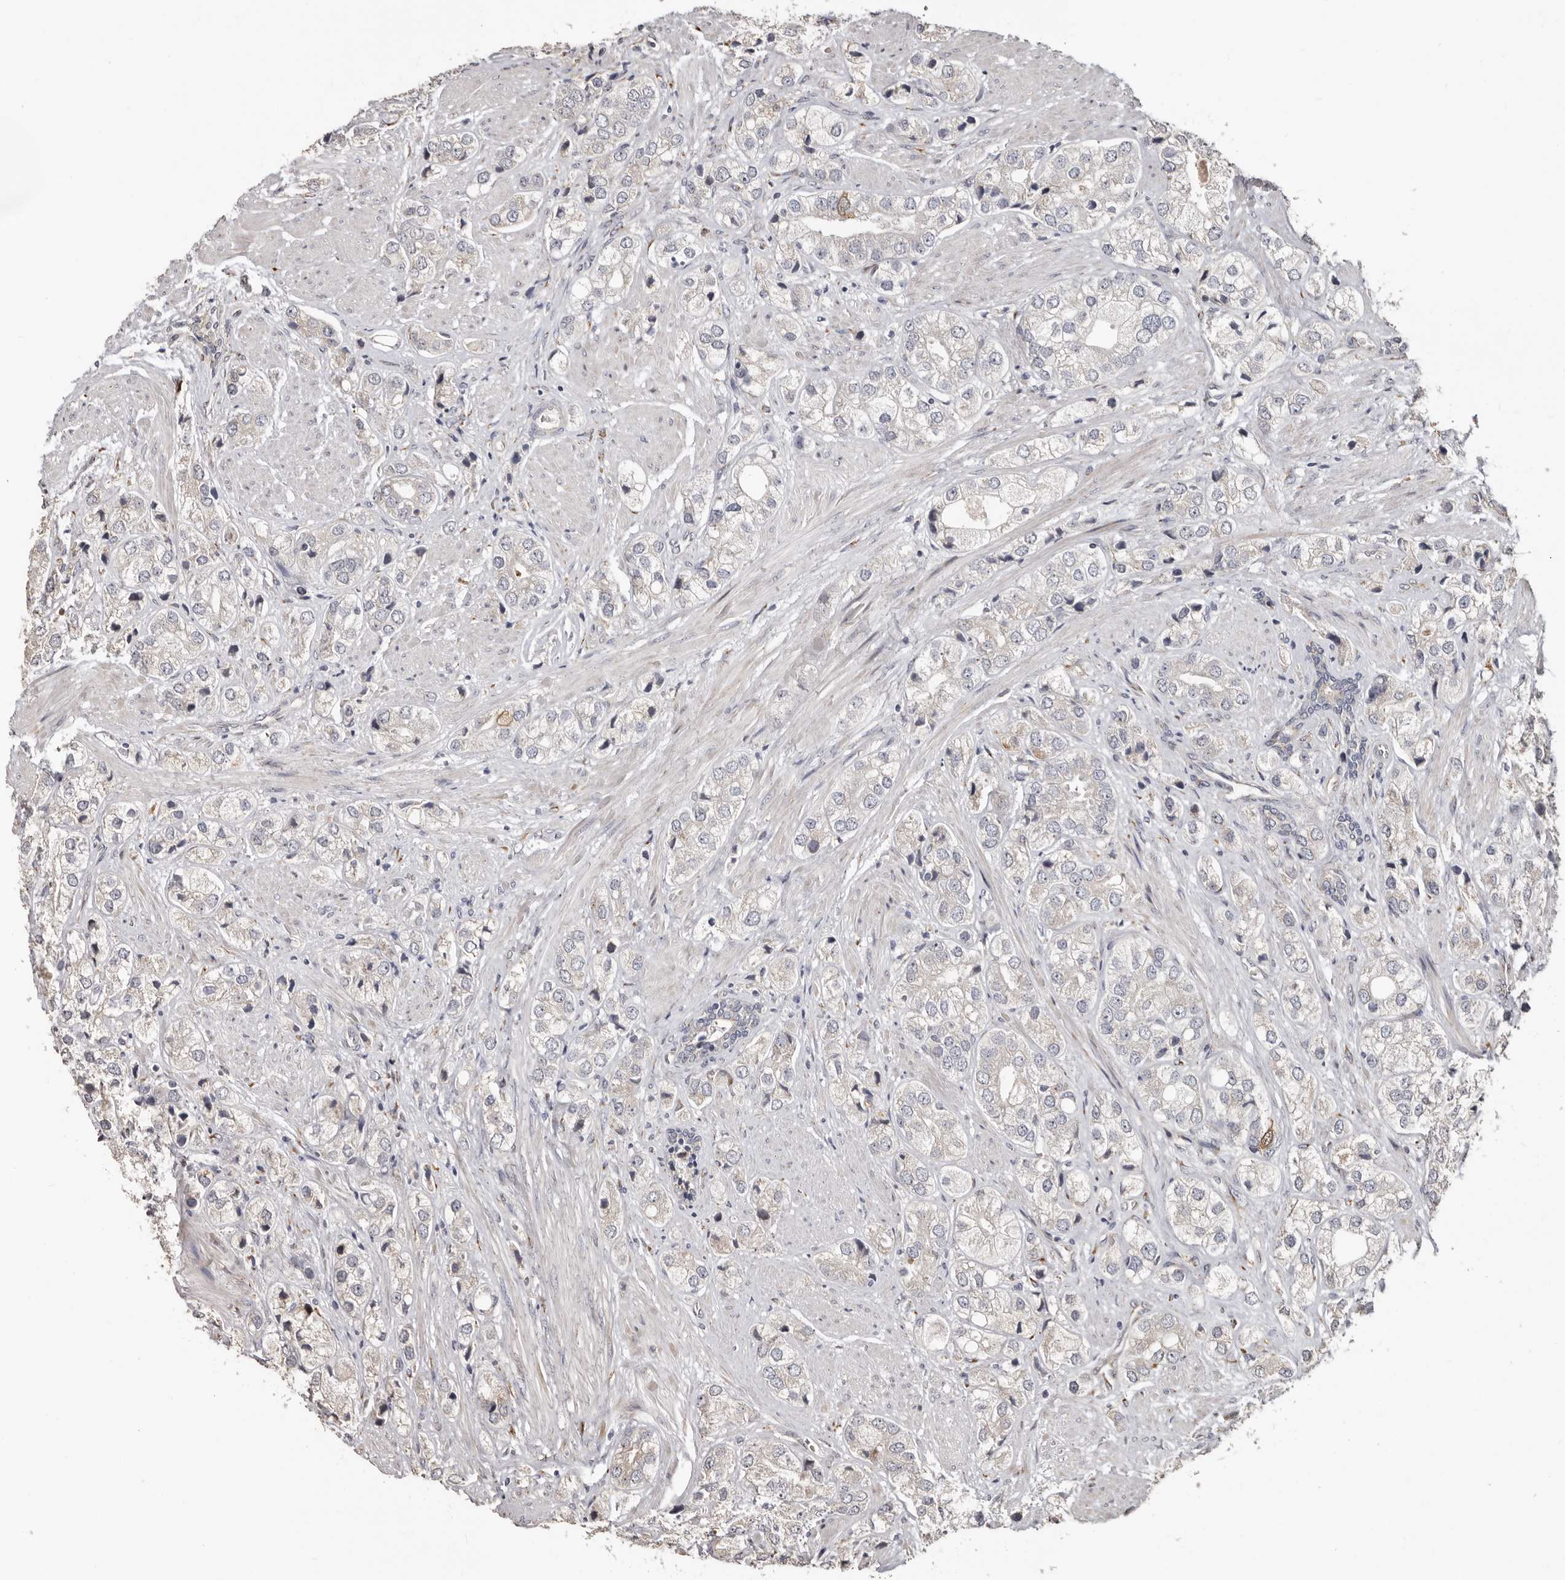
{"staining": {"intensity": "negative", "quantity": "none", "location": "none"}, "tissue": "prostate cancer", "cell_type": "Tumor cells", "image_type": "cancer", "snomed": [{"axis": "morphology", "description": "Adenocarcinoma, High grade"}, {"axis": "topography", "description": "Prostate"}], "caption": "This is an immunohistochemistry histopathology image of human prostate cancer (adenocarcinoma (high-grade)). There is no positivity in tumor cells.", "gene": "ENTREP1", "patient": {"sex": "male", "age": 50}}